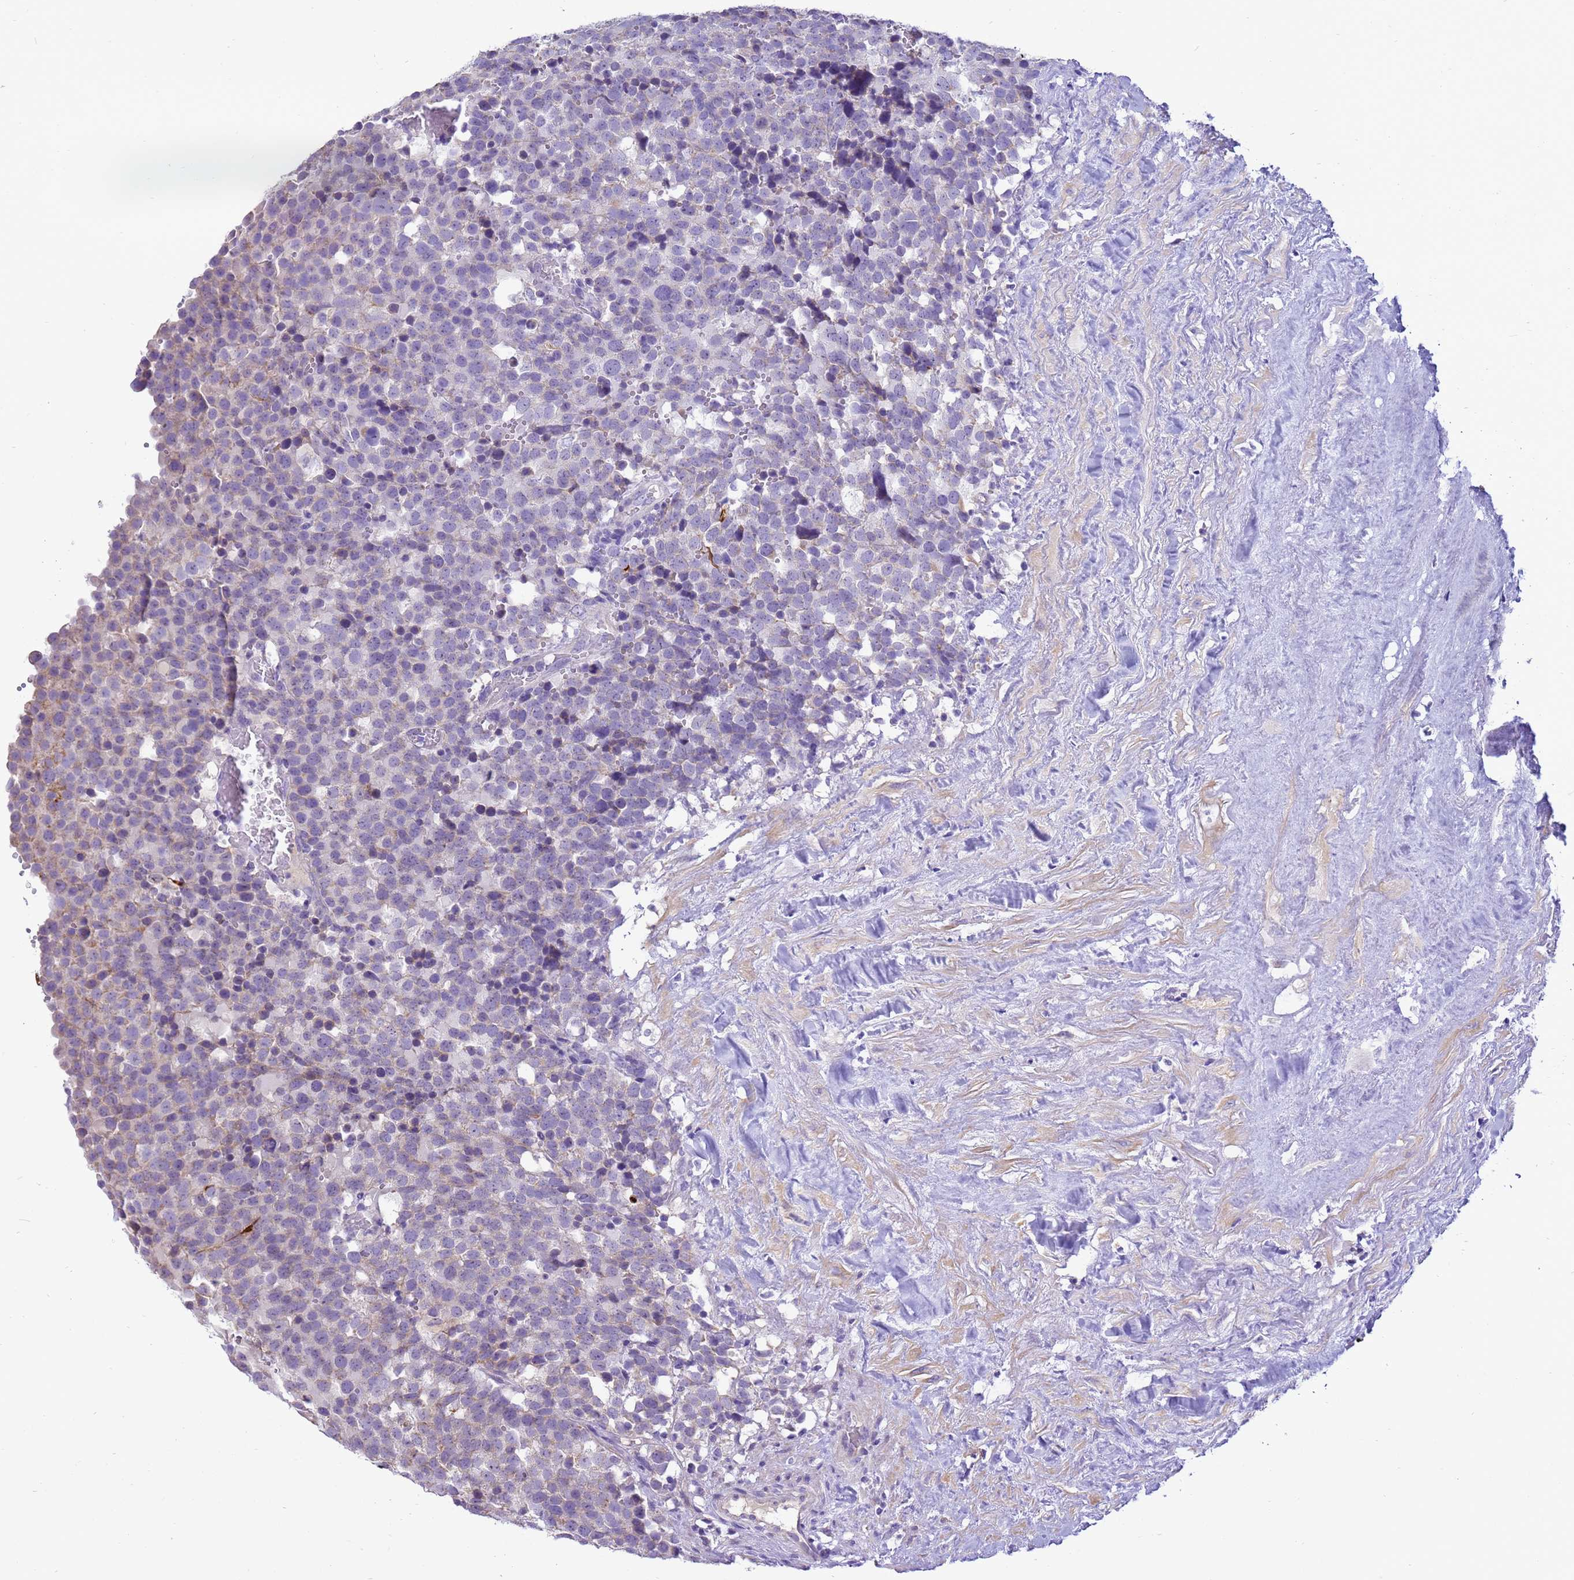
{"staining": {"intensity": "negative", "quantity": "none", "location": "none"}, "tissue": "testis cancer", "cell_type": "Tumor cells", "image_type": "cancer", "snomed": [{"axis": "morphology", "description": "Seminoma, NOS"}, {"axis": "topography", "description": "Testis"}], "caption": "IHC histopathology image of neoplastic tissue: testis seminoma stained with DAB (3,3'-diaminobenzidine) shows no significant protein expression in tumor cells. (DAB (3,3'-diaminobenzidine) IHC, high magnification).", "gene": "PIEZO2", "patient": {"sex": "male", "age": 71}}